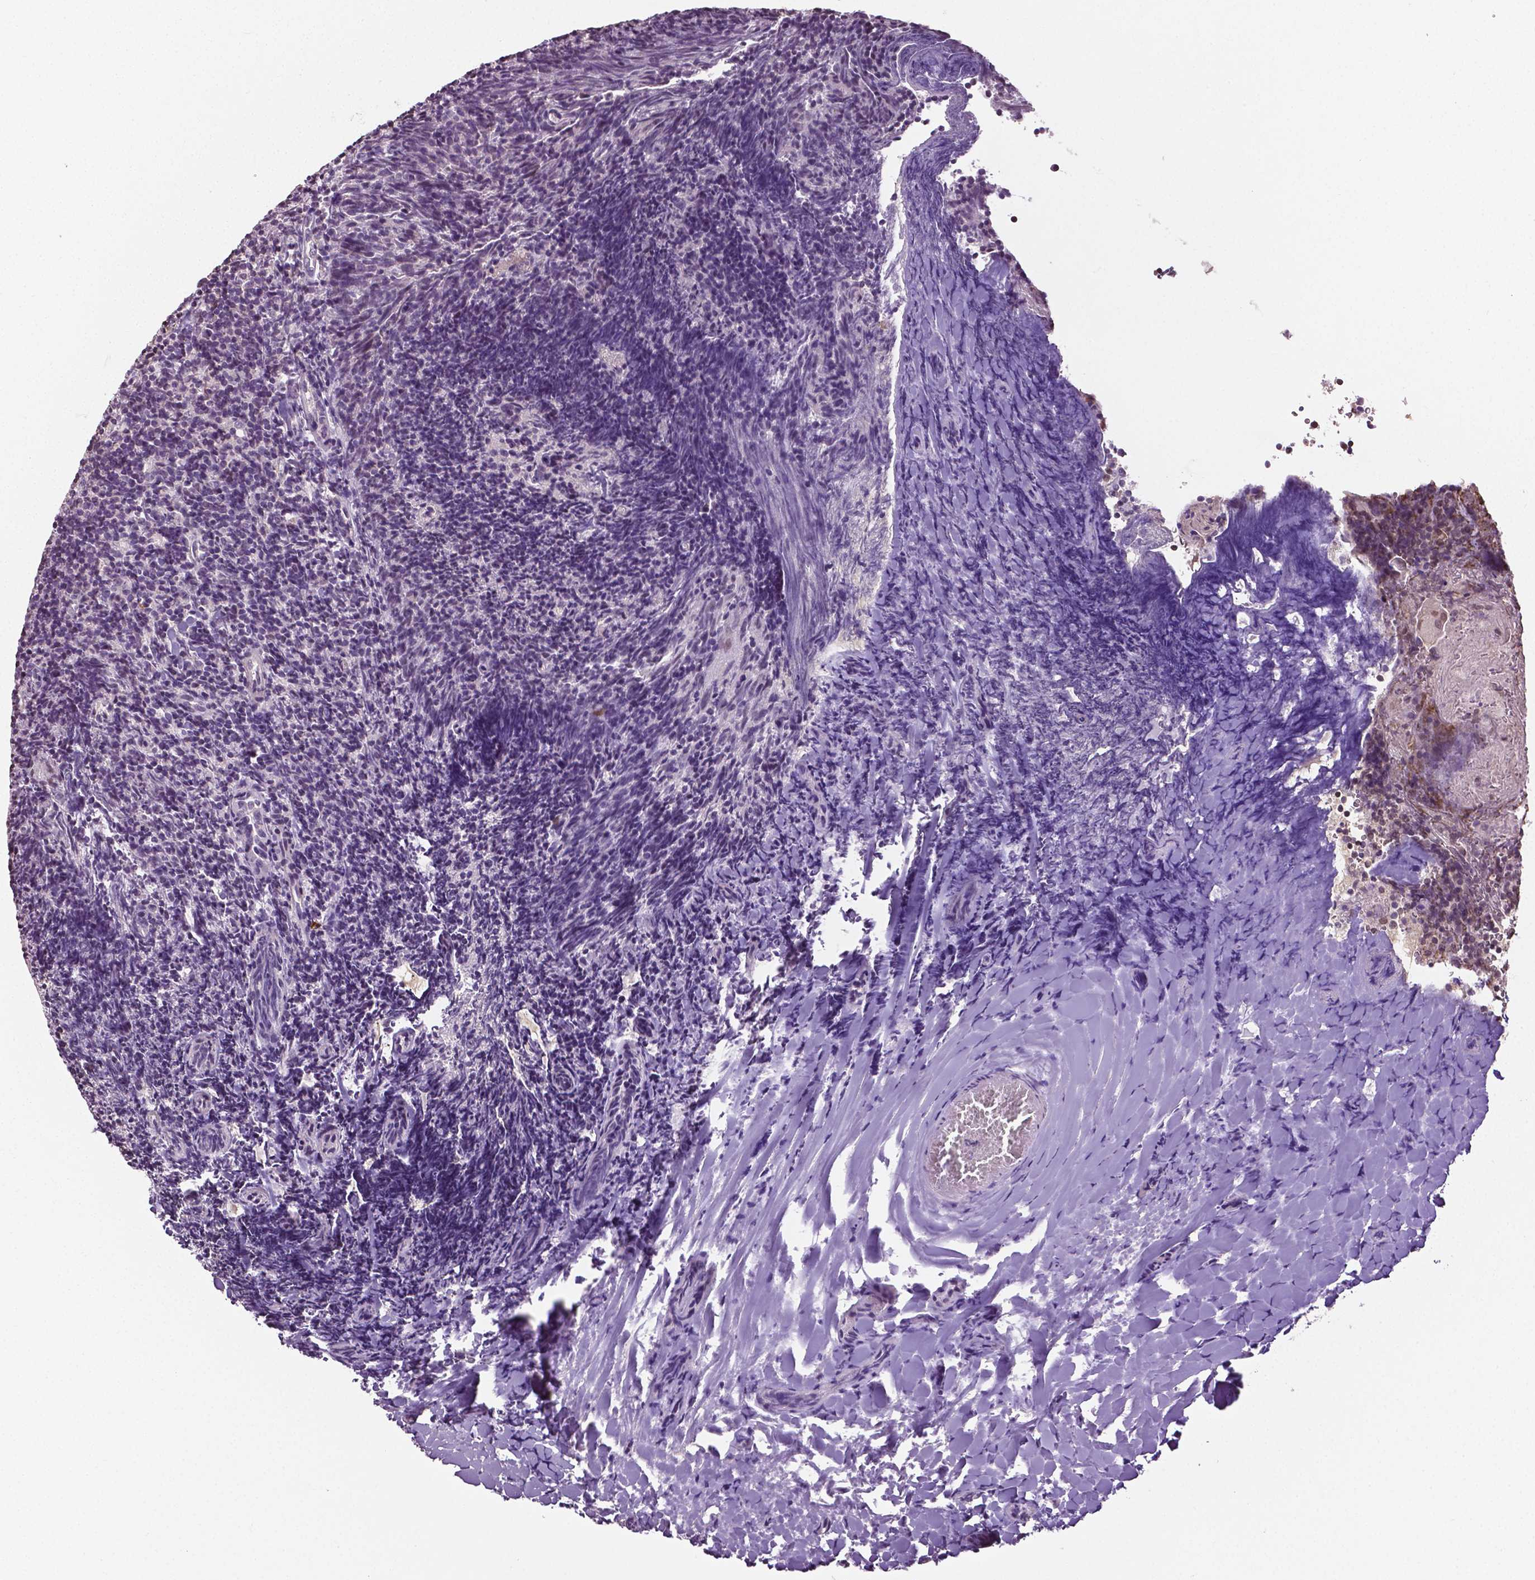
{"staining": {"intensity": "negative", "quantity": "none", "location": "none"}, "tissue": "tonsil", "cell_type": "Germinal center cells", "image_type": "normal", "snomed": [{"axis": "morphology", "description": "Normal tissue, NOS"}, {"axis": "topography", "description": "Tonsil"}], "caption": "DAB immunohistochemical staining of benign tonsil reveals no significant expression in germinal center cells.", "gene": "DLX5", "patient": {"sex": "female", "age": 10}}